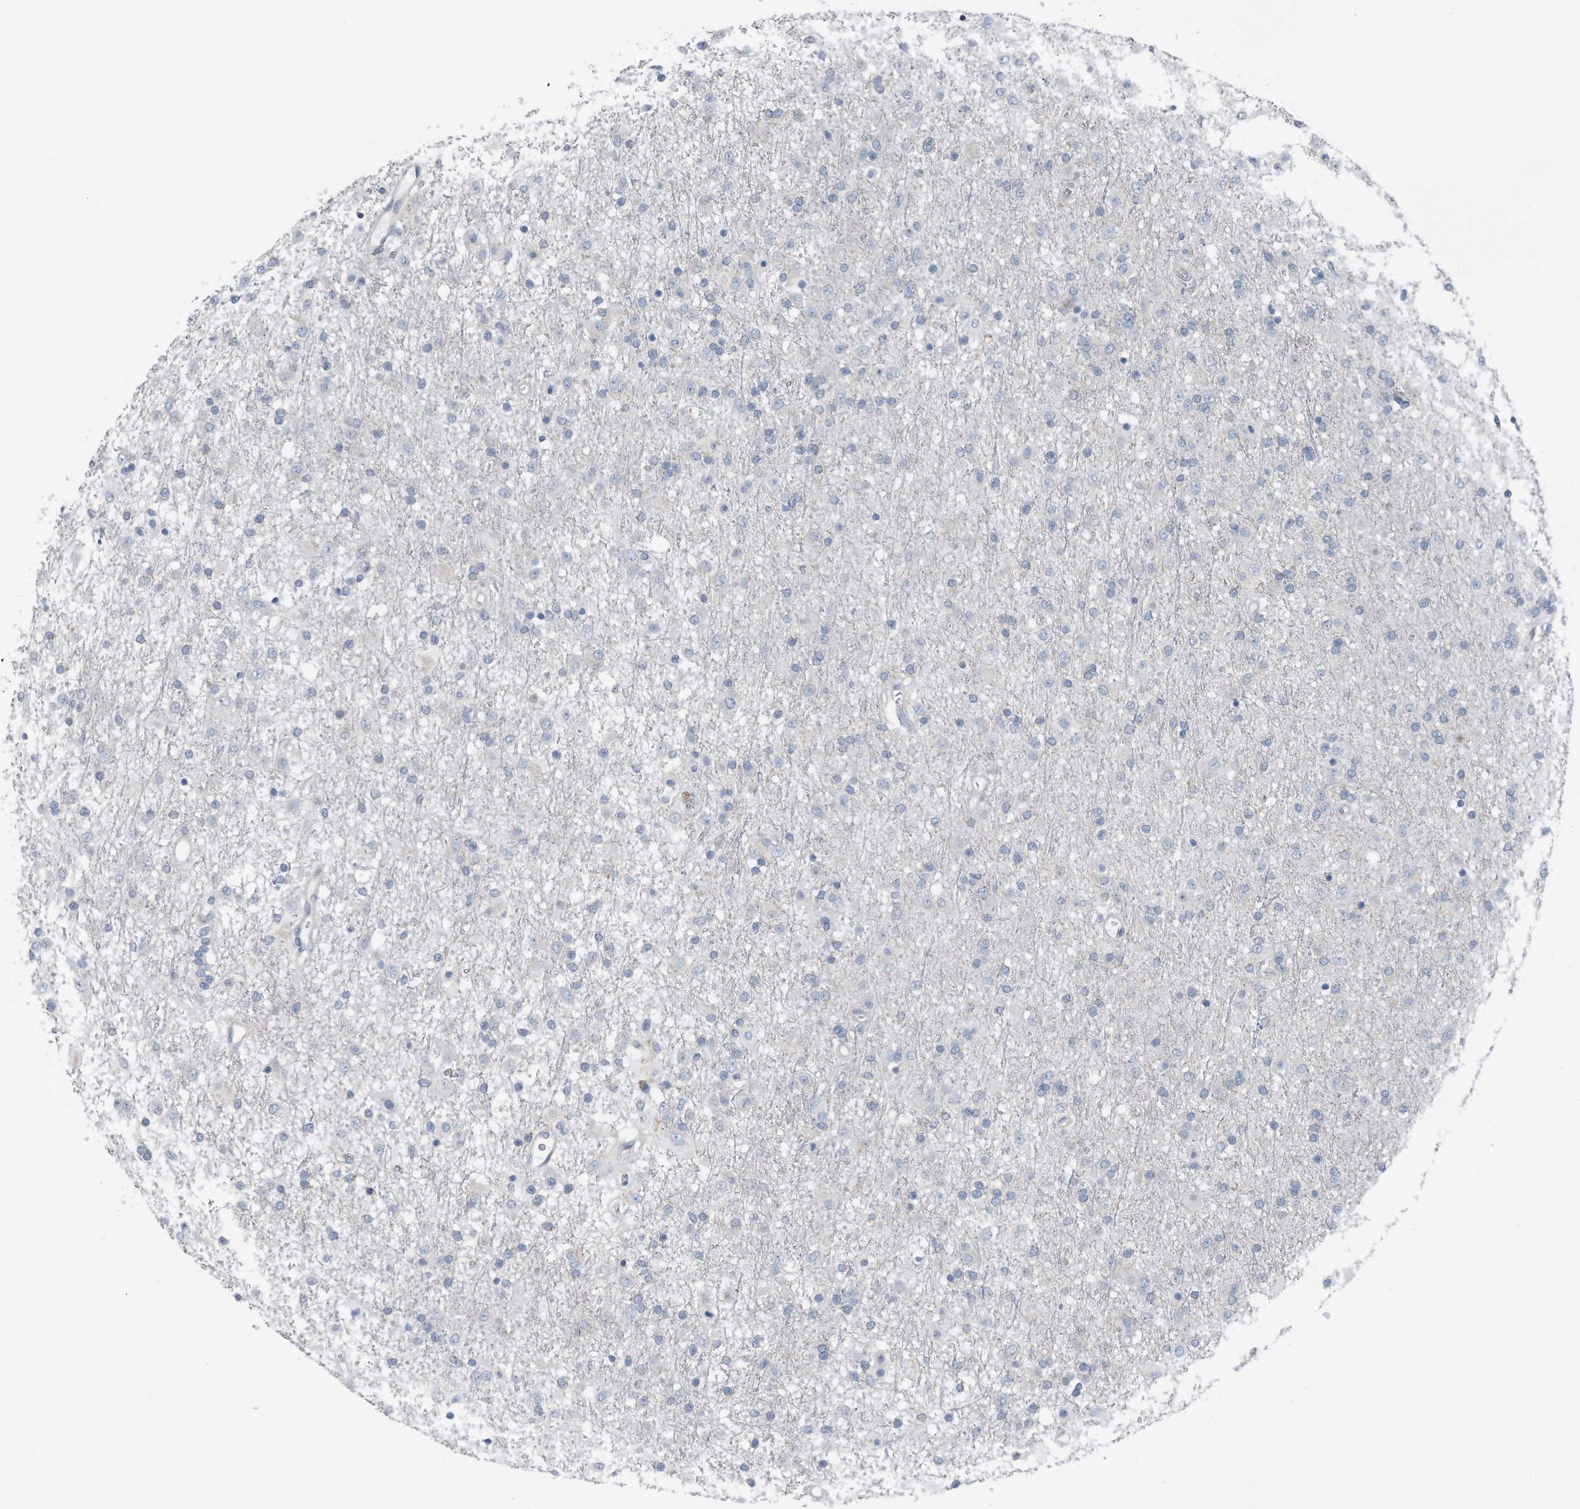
{"staining": {"intensity": "negative", "quantity": "none", "location": "none"}, "tissue": "glioma", "cell_type": "Tumor cells", "image_type": "cancer", "snomed": [{"axis": "morphology", "description": "Glioma, malignant, Low grade"}, {"axis": "topography", "description": "Brain"}], "caption": "Immunohistochemical staining of human malignant low-grade glioma shows no significant expression in tumor cells.", "gene": "YRDC", "patient": {"sex": "male", "age": 65}}